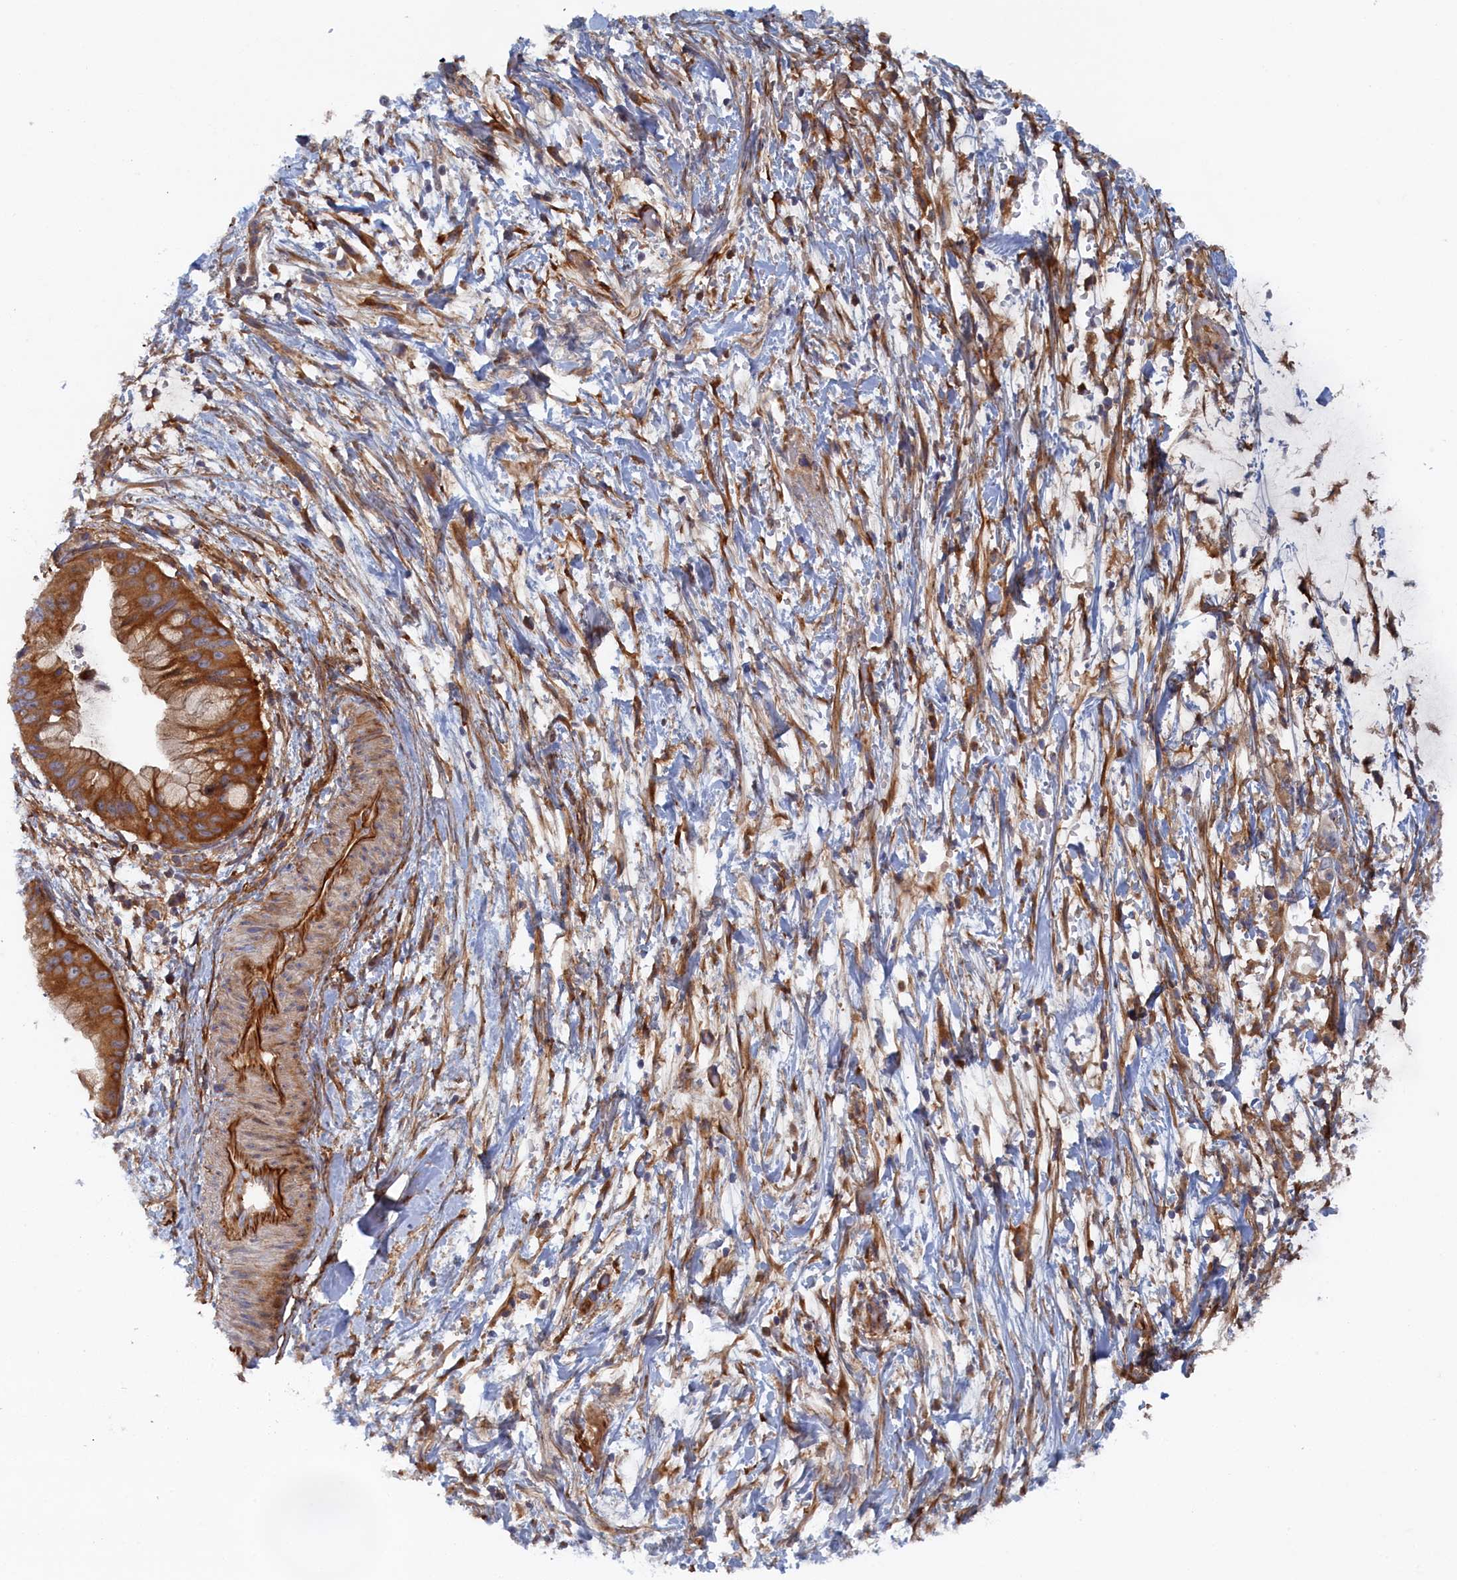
{"staining": {"intensity": "moderate", "quantity": ">75%", "location": "cytoplasmic/membranous"}, "tissue": "pancreatic cancer", "cell_type": "Tumor cells", "image_type": "cancer", "snomed": [{"axis": "morphology", "description": "Adenocarcinoma, NOS"}, {"axis": "topography", "description": "Pancreas"}], "caption": "A medium amount of moderate cytoplasmic/membranous positivity is appreciated in approximately >75% of tumor cells in adenocarcinoma (pancreatic) tissue. Using DAB (3,3'-diaminobenzidine) (brown) and hematoxylin (blue) stains, captured at high magnification using brightfield microscopy.", "gene": "TMEM196", "patient": {"sex": "male", "age": 48}}